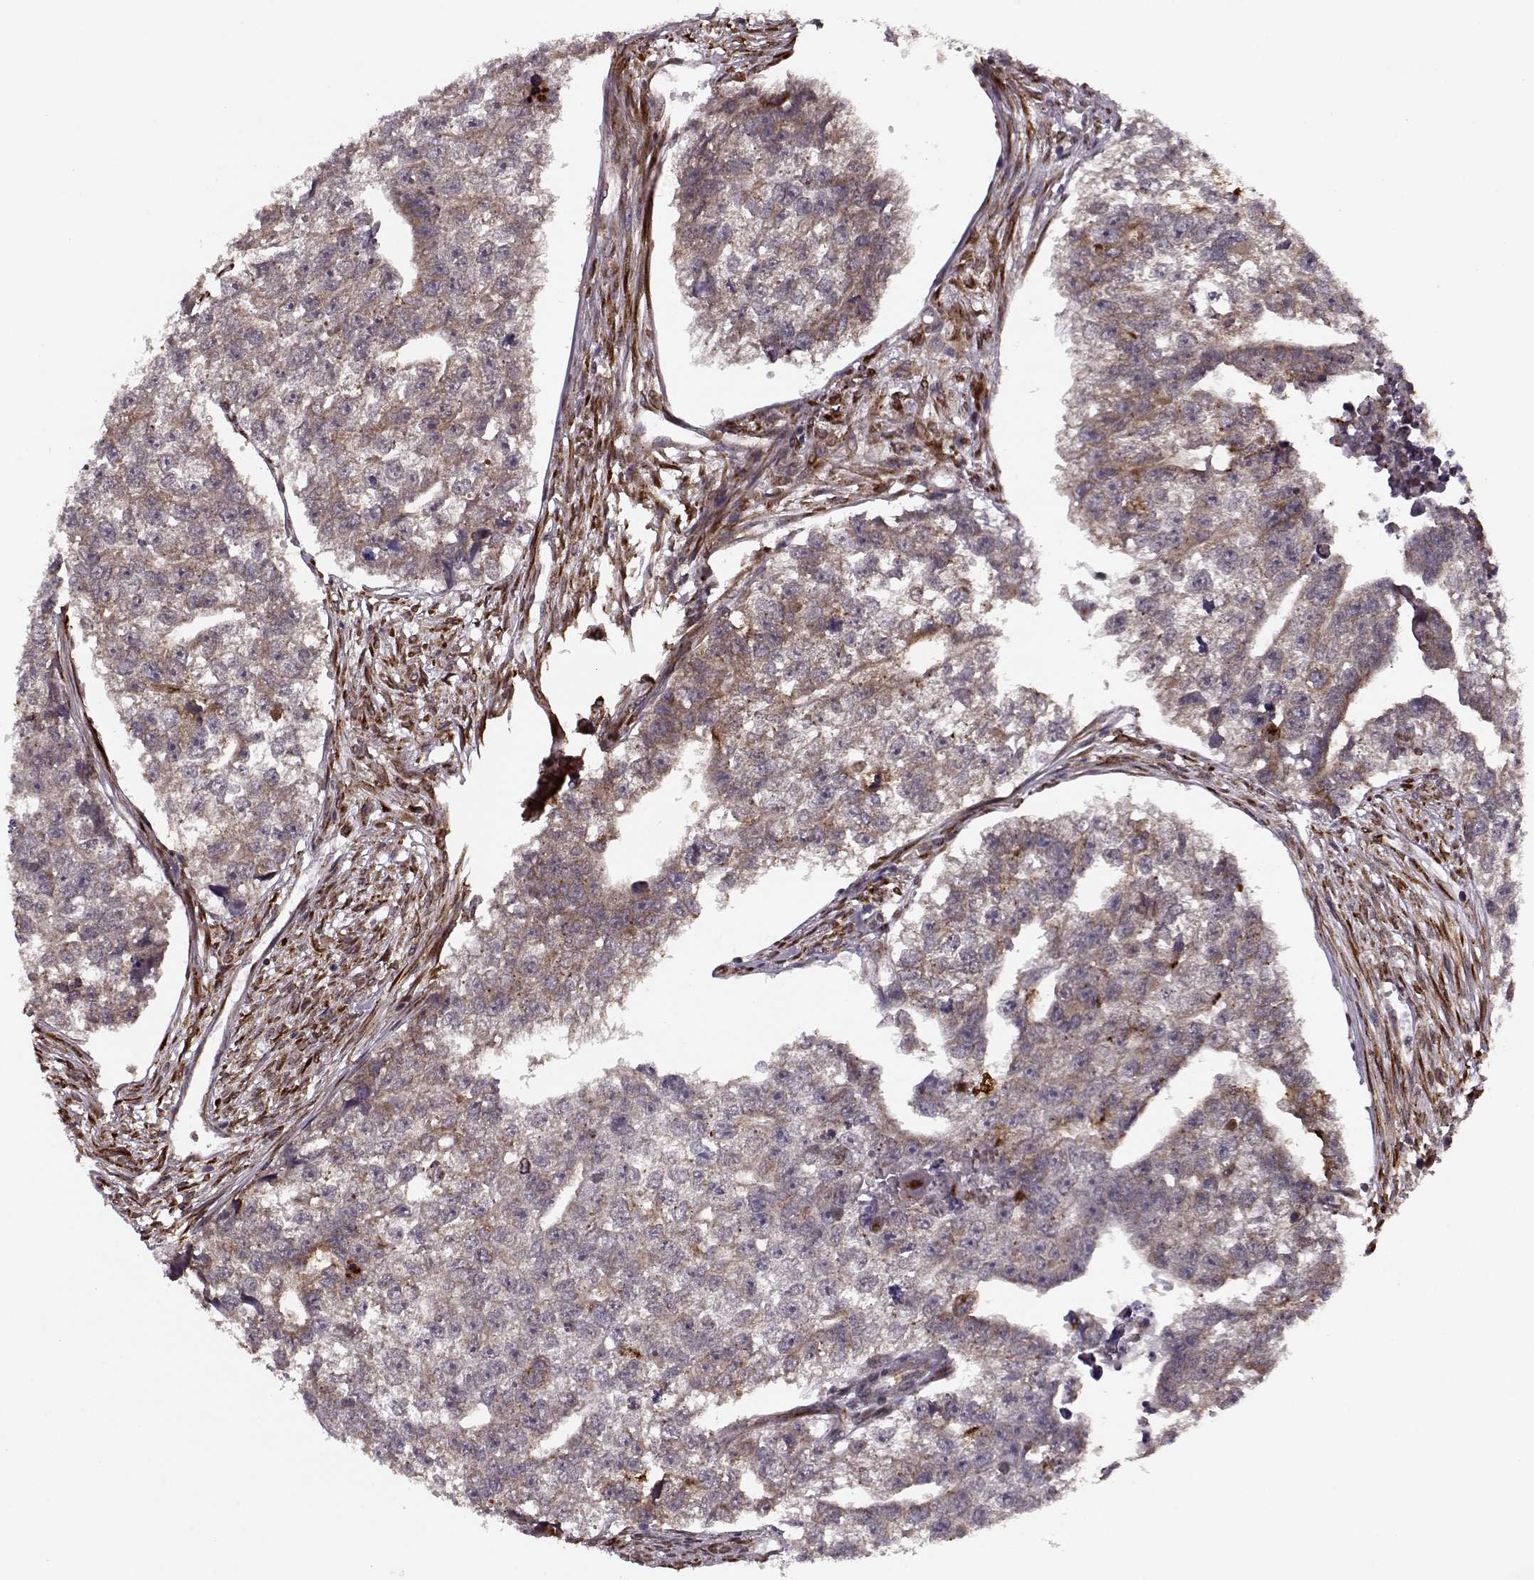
{"staining": {"intensity": "negative", "quantity": "none", "location": "none"}, "tissue": "testis cancer", "cell_type": "Tumor cells", "image_type": "cancer", "snomed": [{"axis": "morphology", "description": "Carcinoma, Embryonal, NOS"}, {"axis": "morphology", "description": "Teratoma, malignant, NOS"}, {"axis": "topography", "description": "Testis"}], "caption": "A high-resolution histopathology image shows IHC staining of testis embryonal carcinoma, which displays no significant expression in tumor cells.", "gene": "YIPF5", "patient": {"sex": "male", "age": 44}}